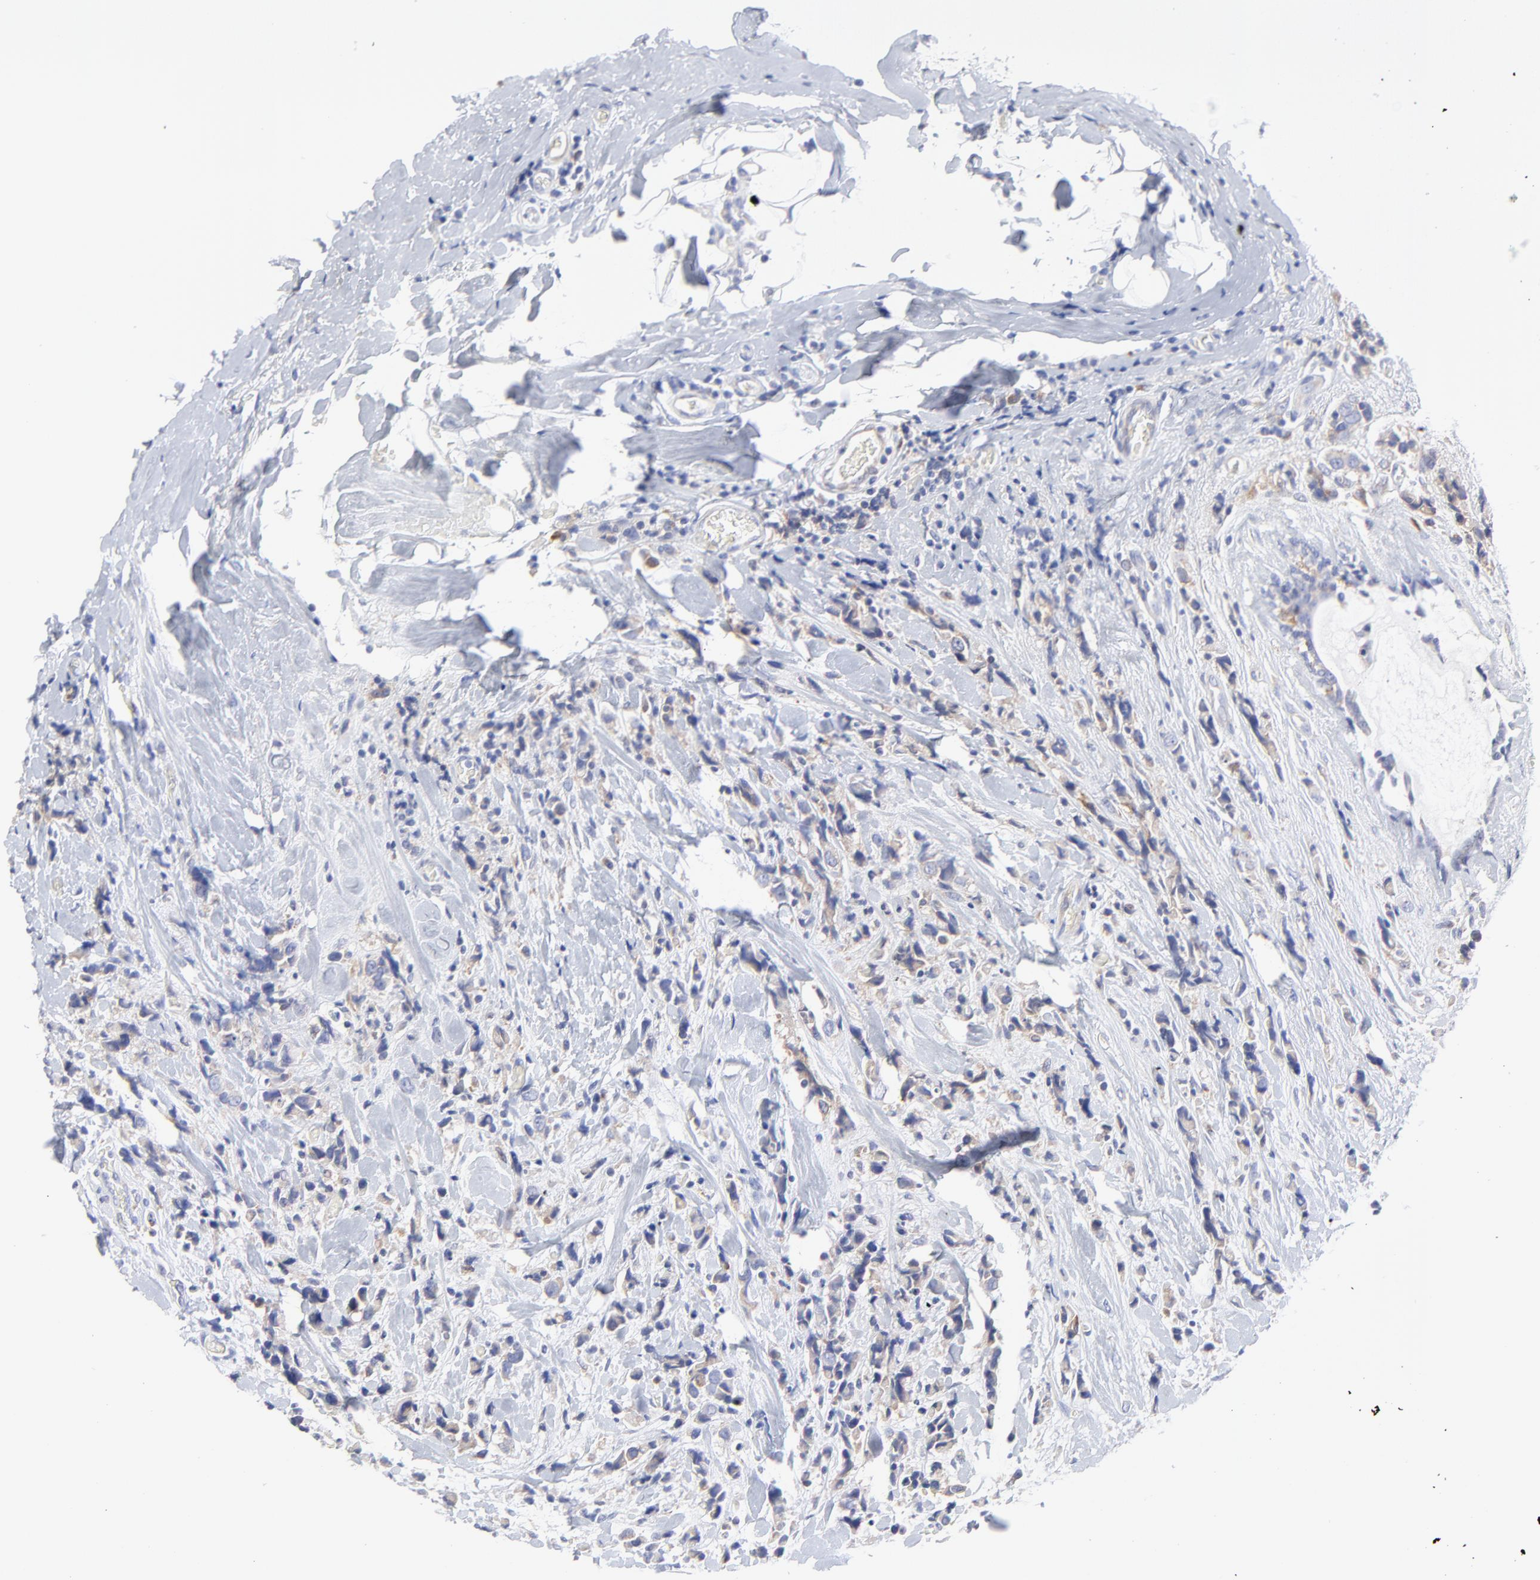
{"staining": {"intensity": "weak", "quantity": ">75%", "location": "cytoplasmic/membranous"}, "tissue": "breast cancer", "cell_type": "Tumor cells", "image_type": "cancer", "snomed": [{"axis": "morphology", "description": "Lobular carcinoma"}, {"axis": "topography", "description": "Breast"}], "caption": "Protein expression analysis of breast lobular carcinoma reveals weak cytoplasmic/membranous expression in about >75% of tumor cells.", "gene": "MOSPD2", "patient": {"sex": "female", "age": 57}}